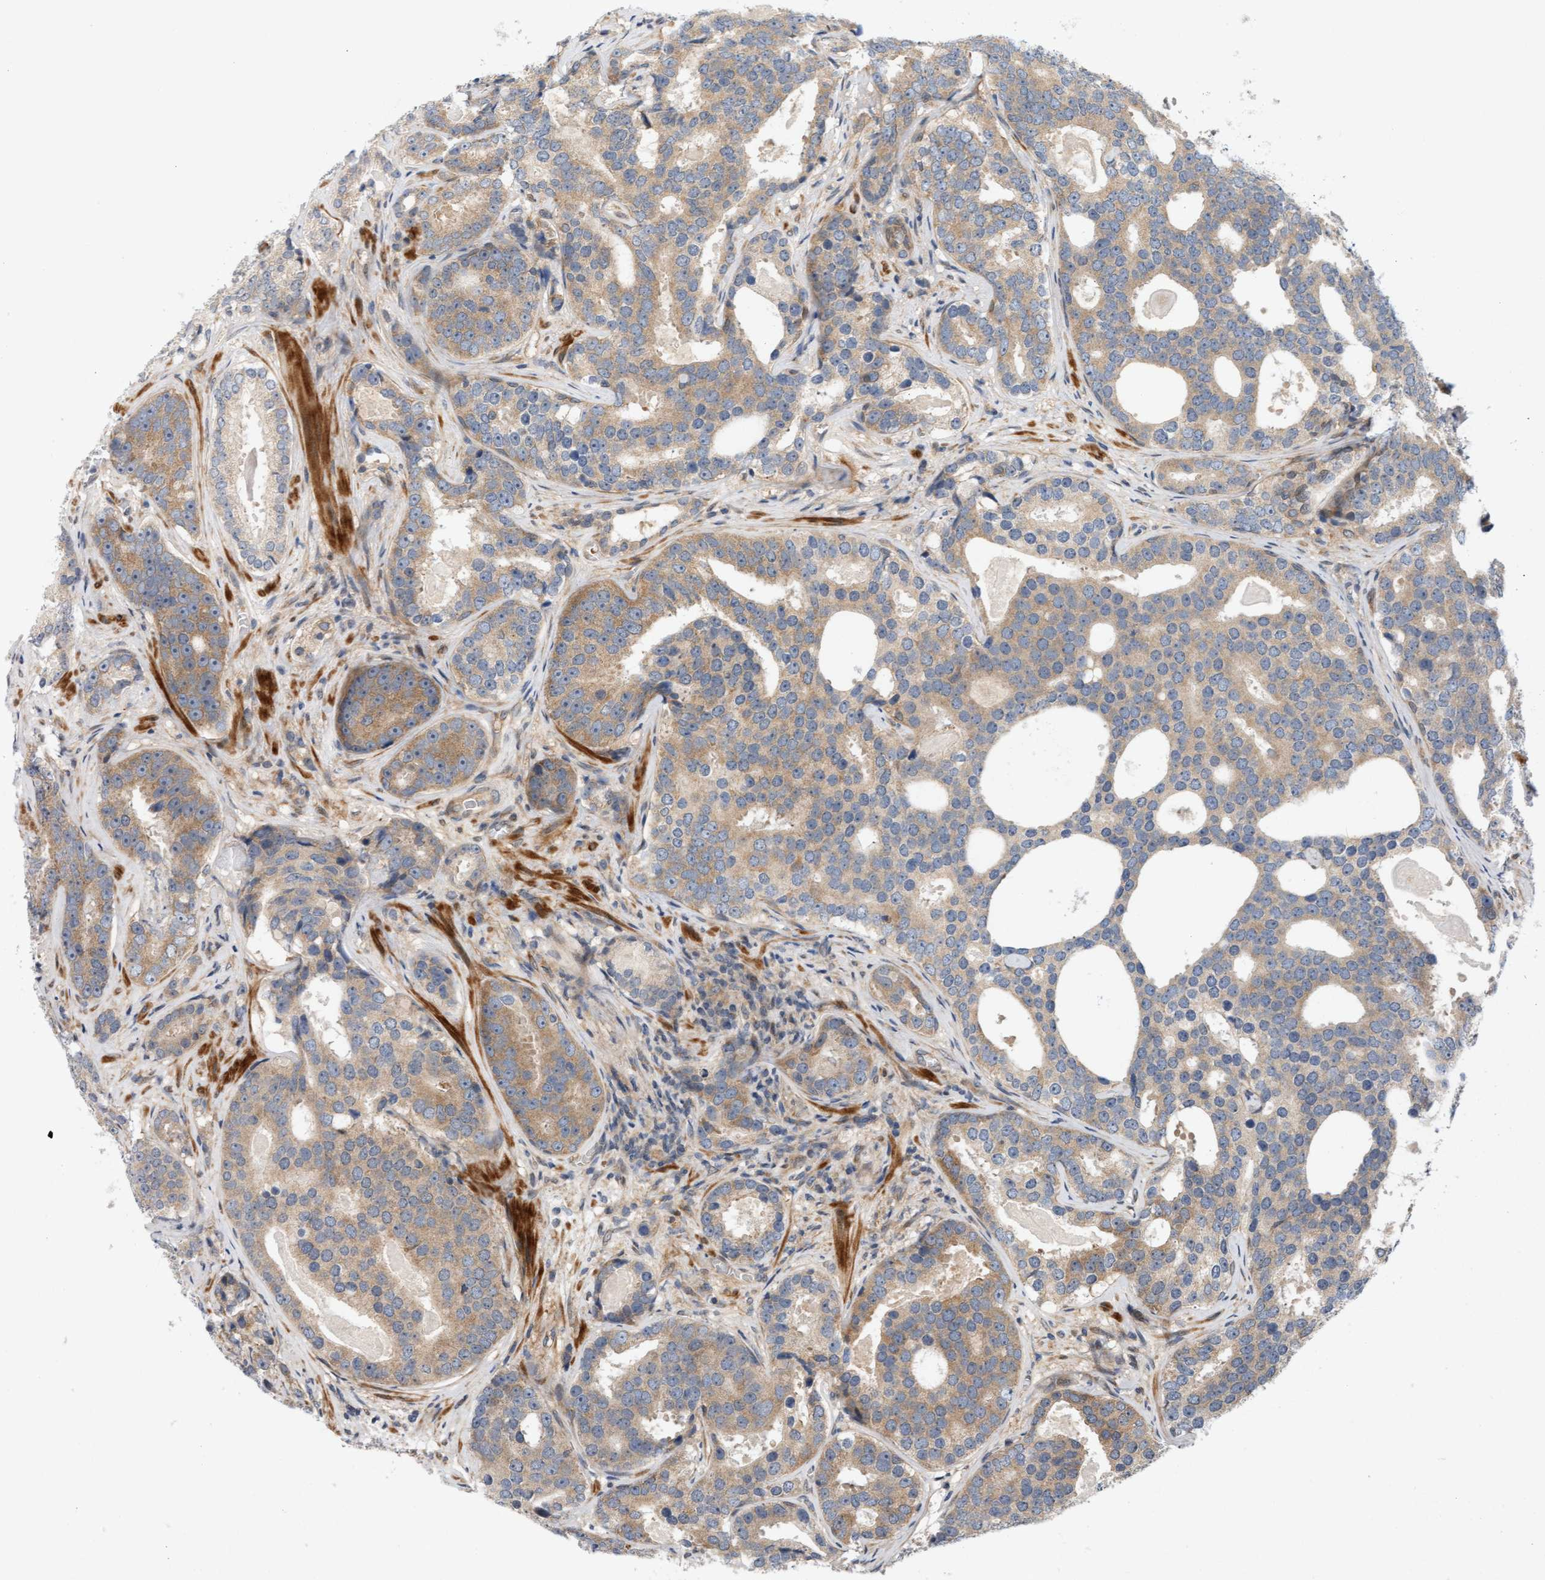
{"staining": {"intensity": "moderate", "quantity": ">75%", "location": "cytoplasmic/membranous"}, "tissue": "prostate cancer", "cell_type": "Tumor cells", "image_type": "cancer", "snomed": [{"axis": "morphology", "description": "Adenocarcinoma, High grade"}, {"axis": "topography", "description": "Prostate"}], "caption": "Moderate cytoplasmic/membranous protein positivity is identified in about >75% of tumor cells in prostate cancer (high-grade adenocarcinoma). The protein is shown in brown color, while the nuclei are stained blue.", "gene": "BAHCC1", "patient": {"sex": "male", "age": 60}}